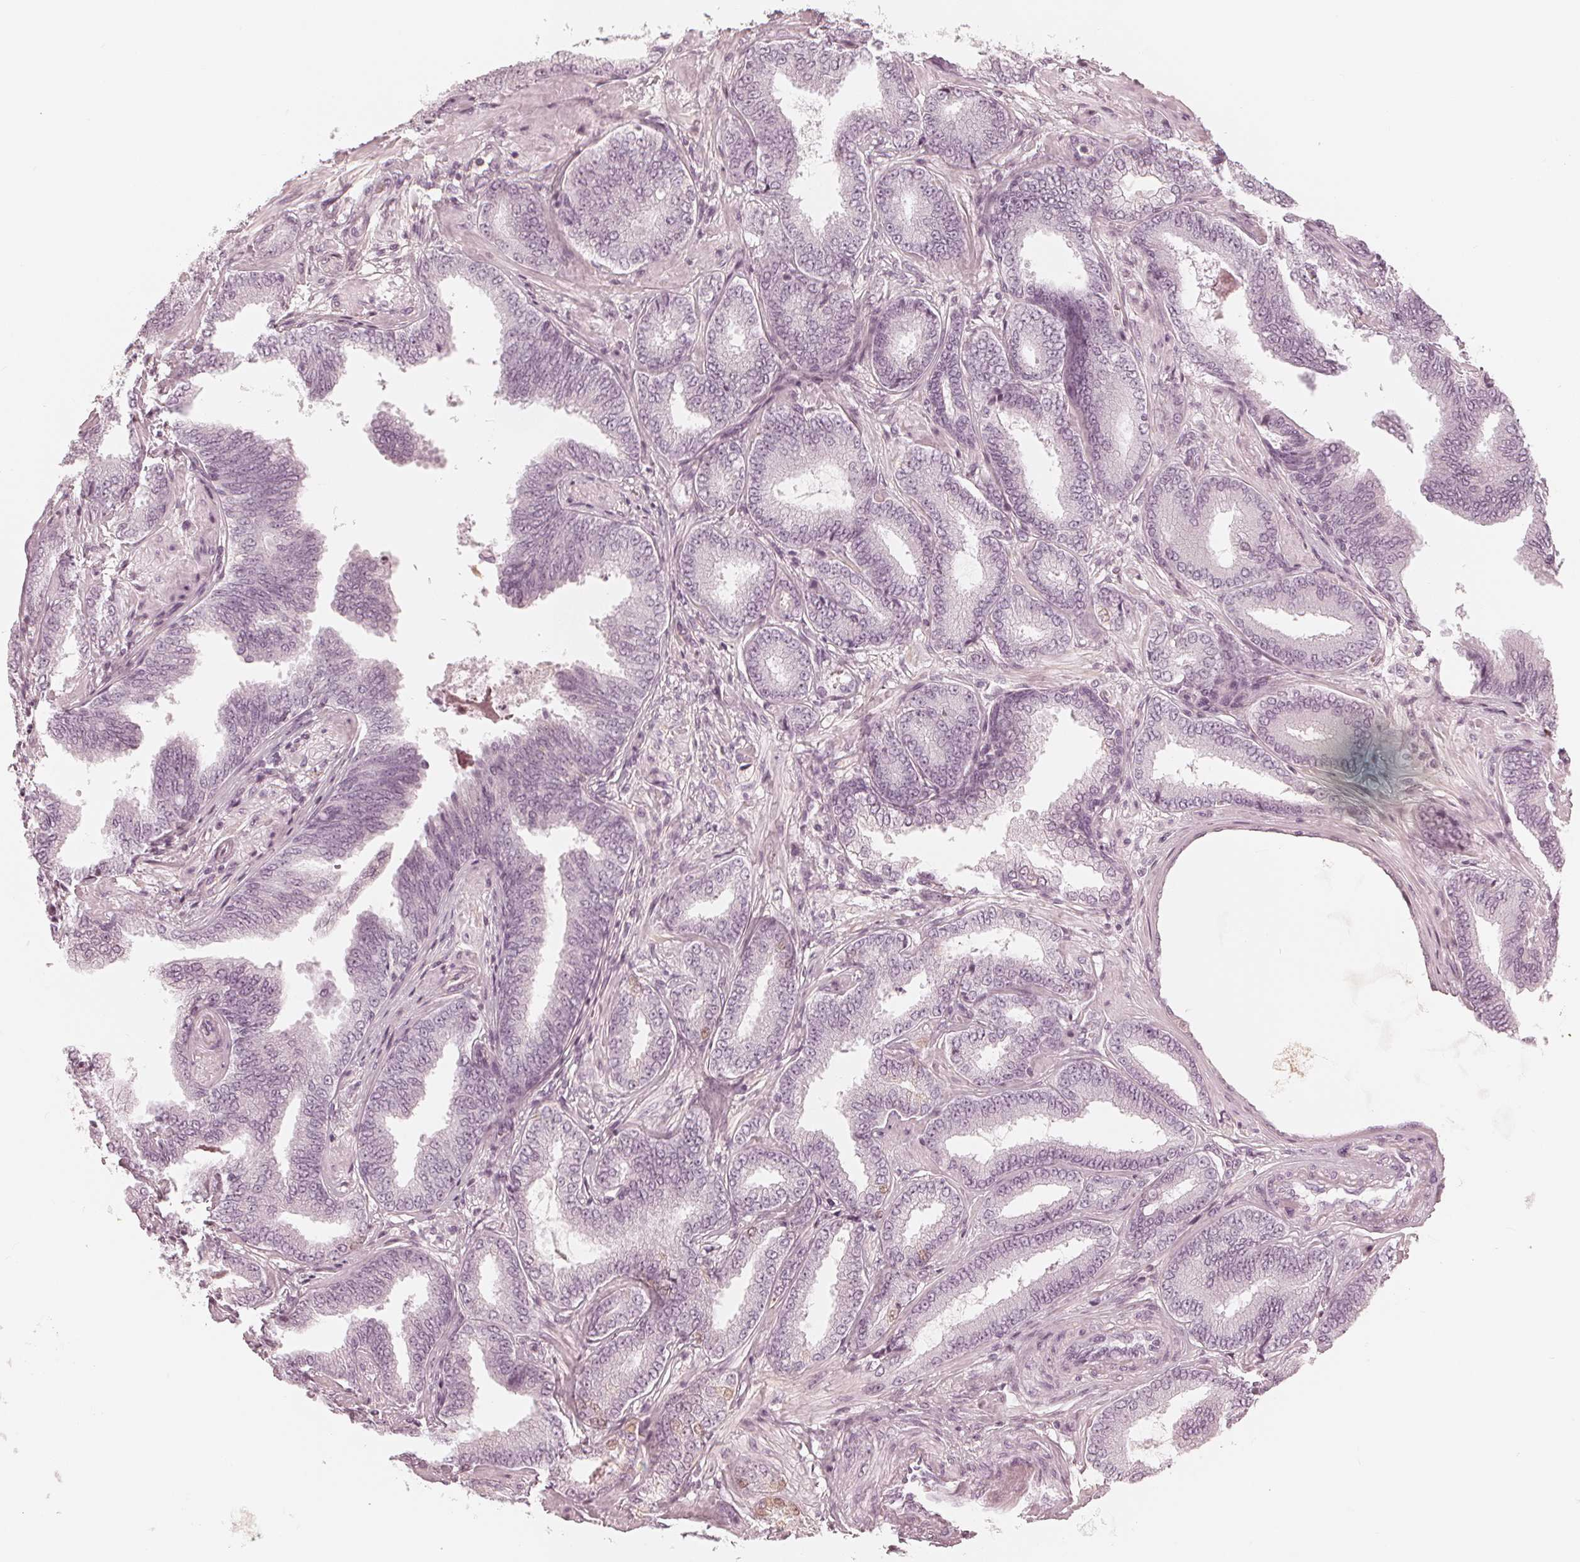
{"staining": {"intensity": "negative", "quantity": "none", "location": "none"}, "tissue": "prostate cancer", "cell_type": "Tumor cells", "image_type": "cancer", "snomed": [{"axis": "morphology", "description": "Adenocarcinoma, Low grade"}, {"axis": "topography", "description": "Prostate"}], "caption": "Protein analysis of prostate cancer demonstrates no significant expression in tumor cells.", "gene": "PAEP", "patient": {"sex": "male", "age": 55}}